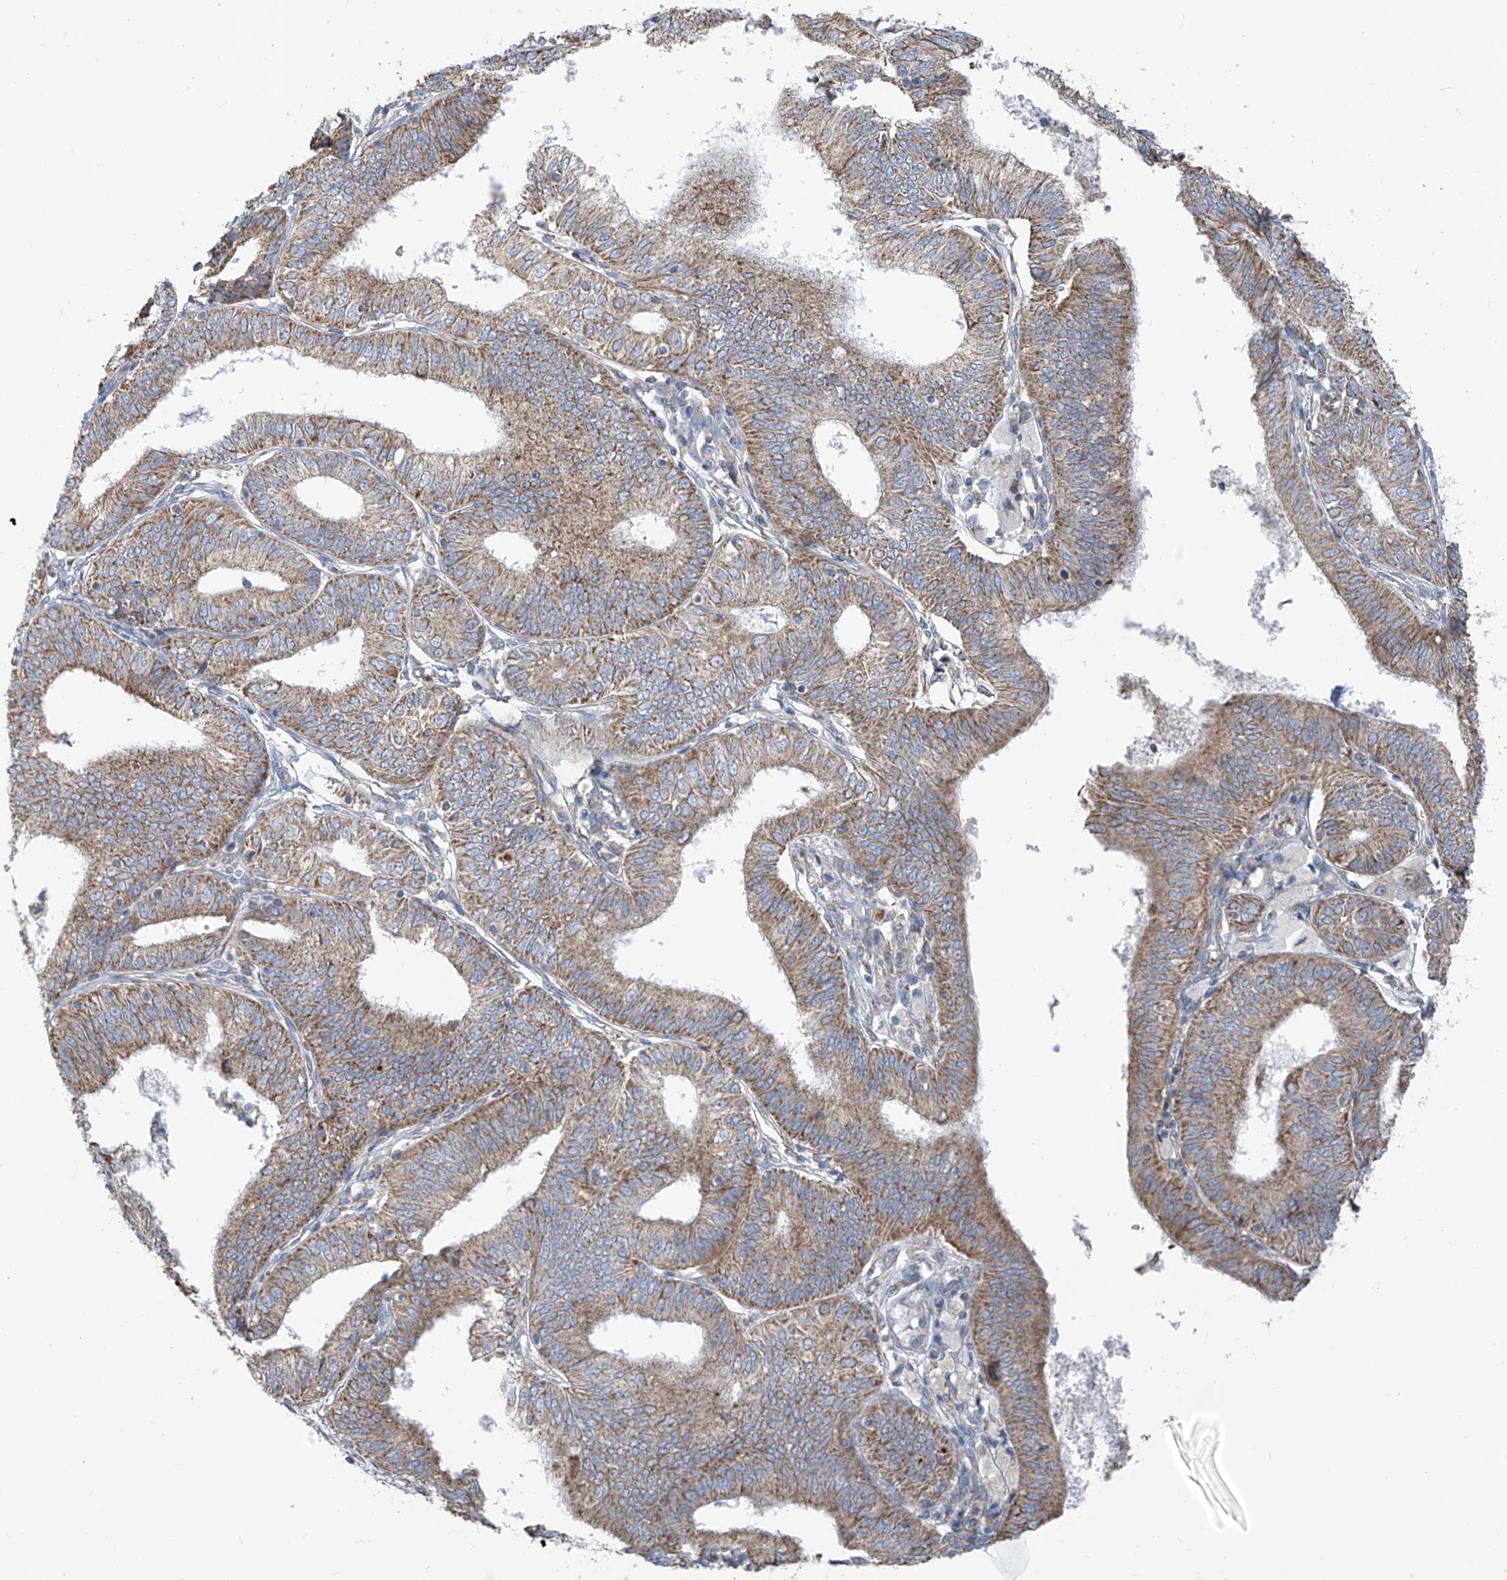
{"staining": {"intensity": "moderate", "quantity": ">75%", "location": "cytoplasmic/membranous"}, "tissue": "endometrial cancer", "cell_type": "Tumor cells", "image_type": "cancer", "snomed": [{"axis": "morphology", "description": "Adenocarcinoma, NOS"}, {"axis": "topography", "description": "Endometrium"}], "caption": "Brown immunohistochemical staining in endometrial cancer (adenocarcinoma) demonstrates moderate cytoplasmic/membranous expression in about >75% of tumor cells.", "gene": "EOMES", "patient": {"sex": "female", "age": 51}}